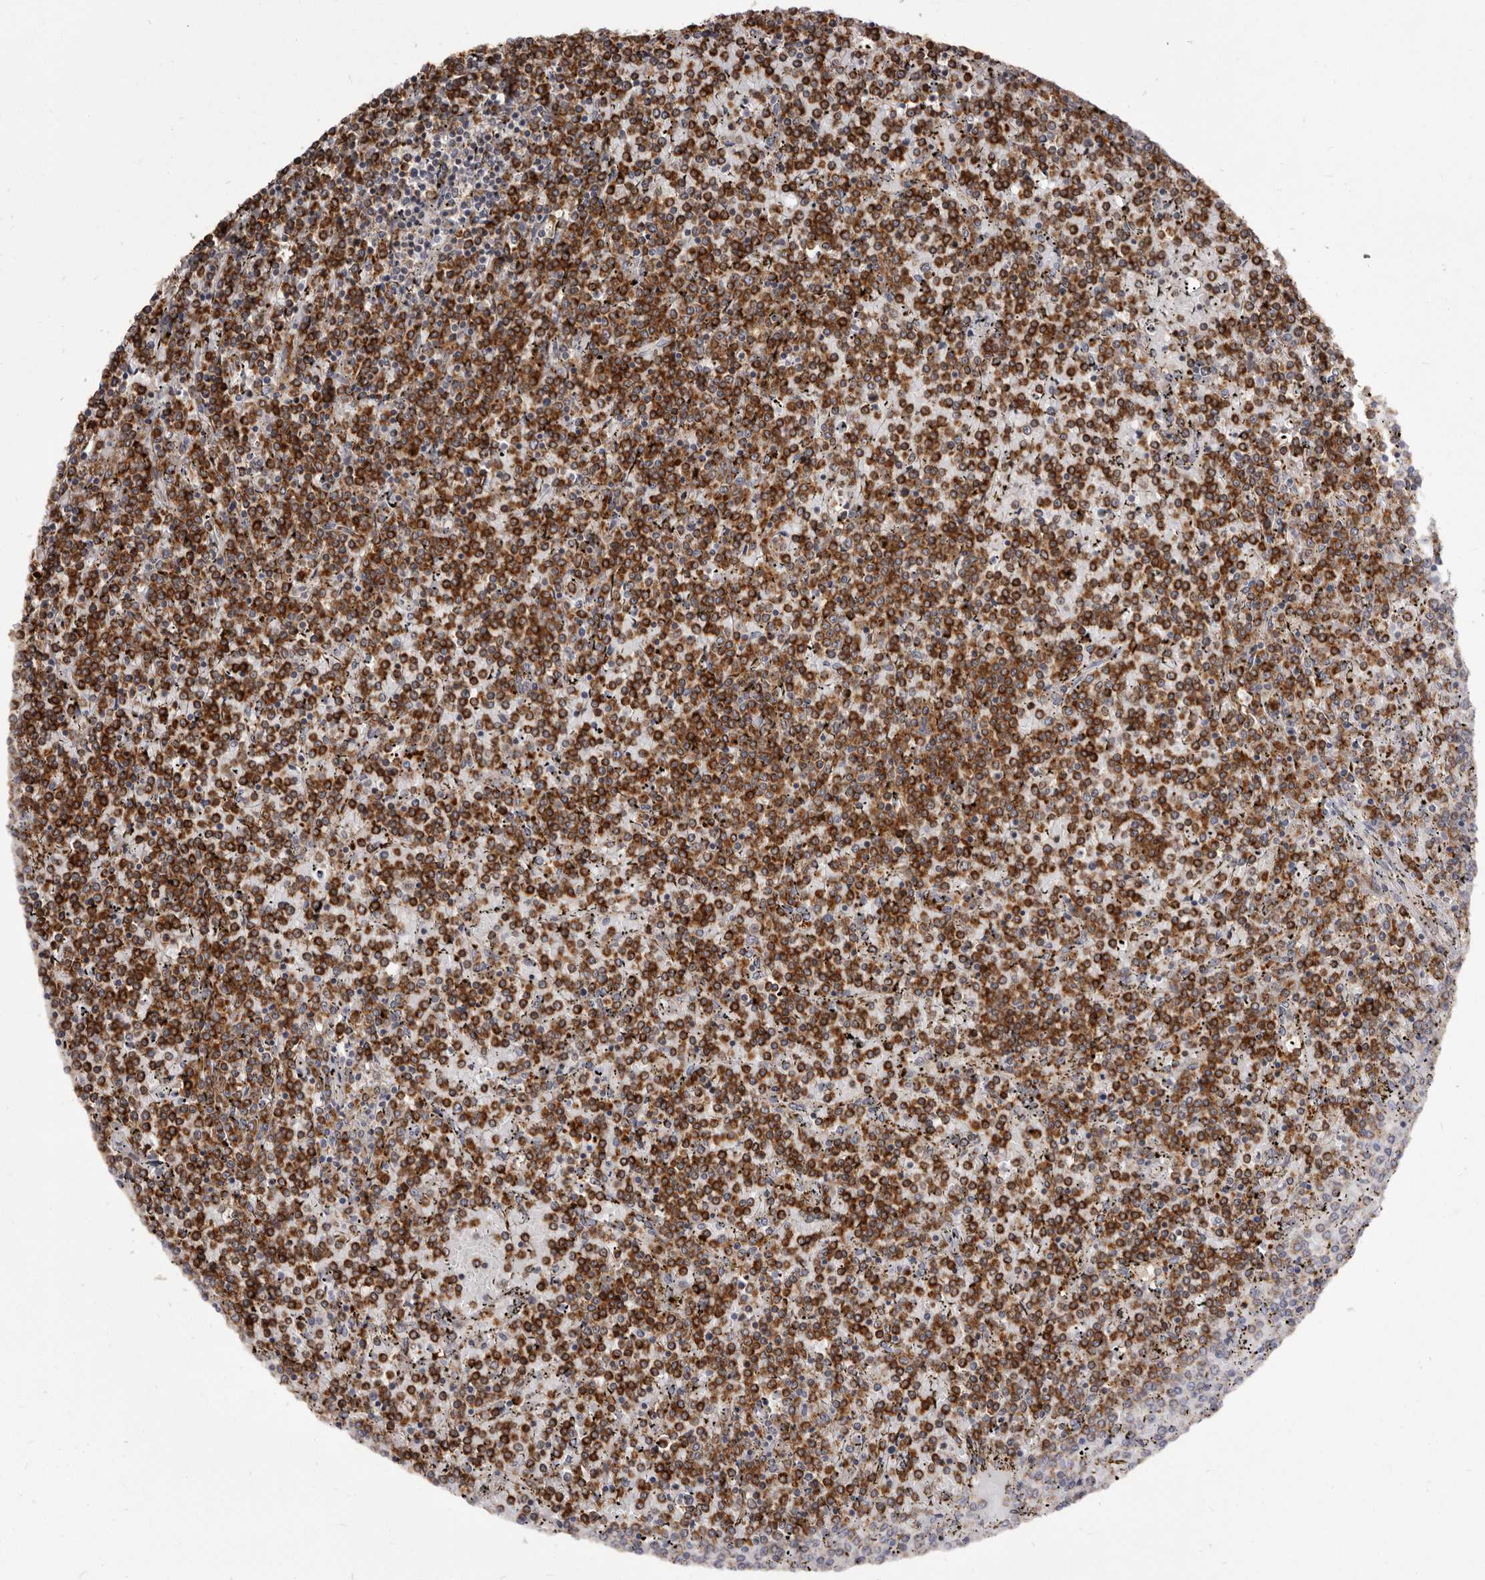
{"staining": {"intensity": "strong", "quantity": ">75%", "location": "cytoplasmic/membranous"}, "tissue": "lymphoma", "cell_type": "Tumor cells", "image_type": "cancer", "snomed": [{"axis": "morphology", "description": "Malignant lymphoma, non-Hodgkin's type, Low grade"}, {"axis": "topography", "description": "Spleen"}], "caption": "A brown stain labels strong cytoplasmic/membranous staining of a protein in lymphoma tumor cells.", "gene": "TPD52", "patient": {"sex": "female", "age": 19}}